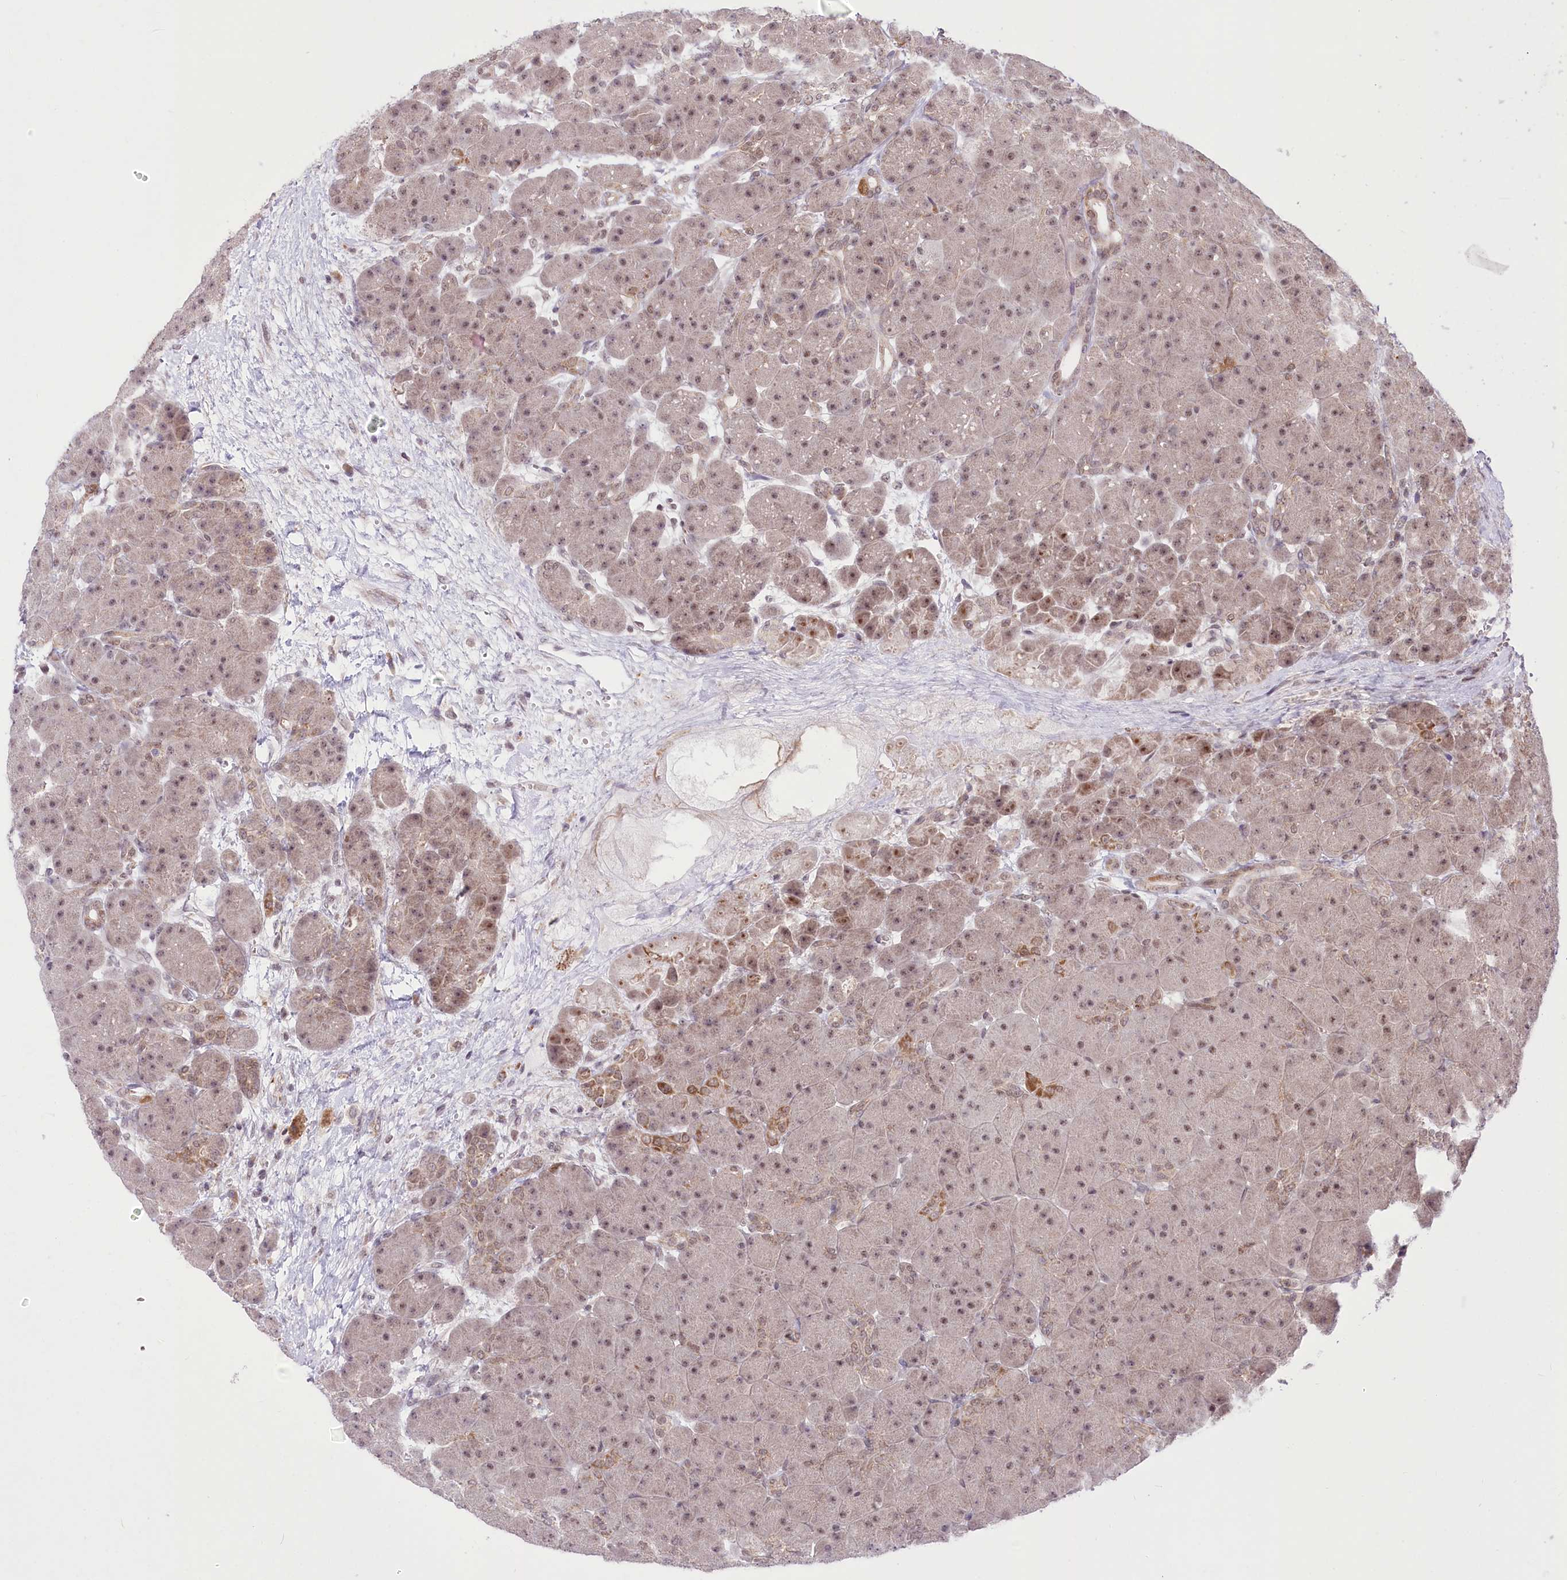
{"staining": {"intensity": "moderate", "quantity": "25%-75%", "location": "nuclear"}, "tissue": "pancreas", "cell_type": "Exocrine glandular cells", "image_type": "normal", "snomed": [{"axis": "morphology", "description": "Normal tissue, NOS"}, {"axis": "topography", "description": "Pancreas"}], "caption": "Pancreas stained with IHC exhibits moderate nuclear positivity in approximately 25%-75% of exocrine glandular cells. The staining was performed using DAB (3,3'-diaminobenzidine) to visualize the protein expression in brown, while the nuclei were stained in blue with hematoxylin (Magnification: 20x).", "gene": "ZMAT2", "patient": {"sex": "male", "age": 66}}